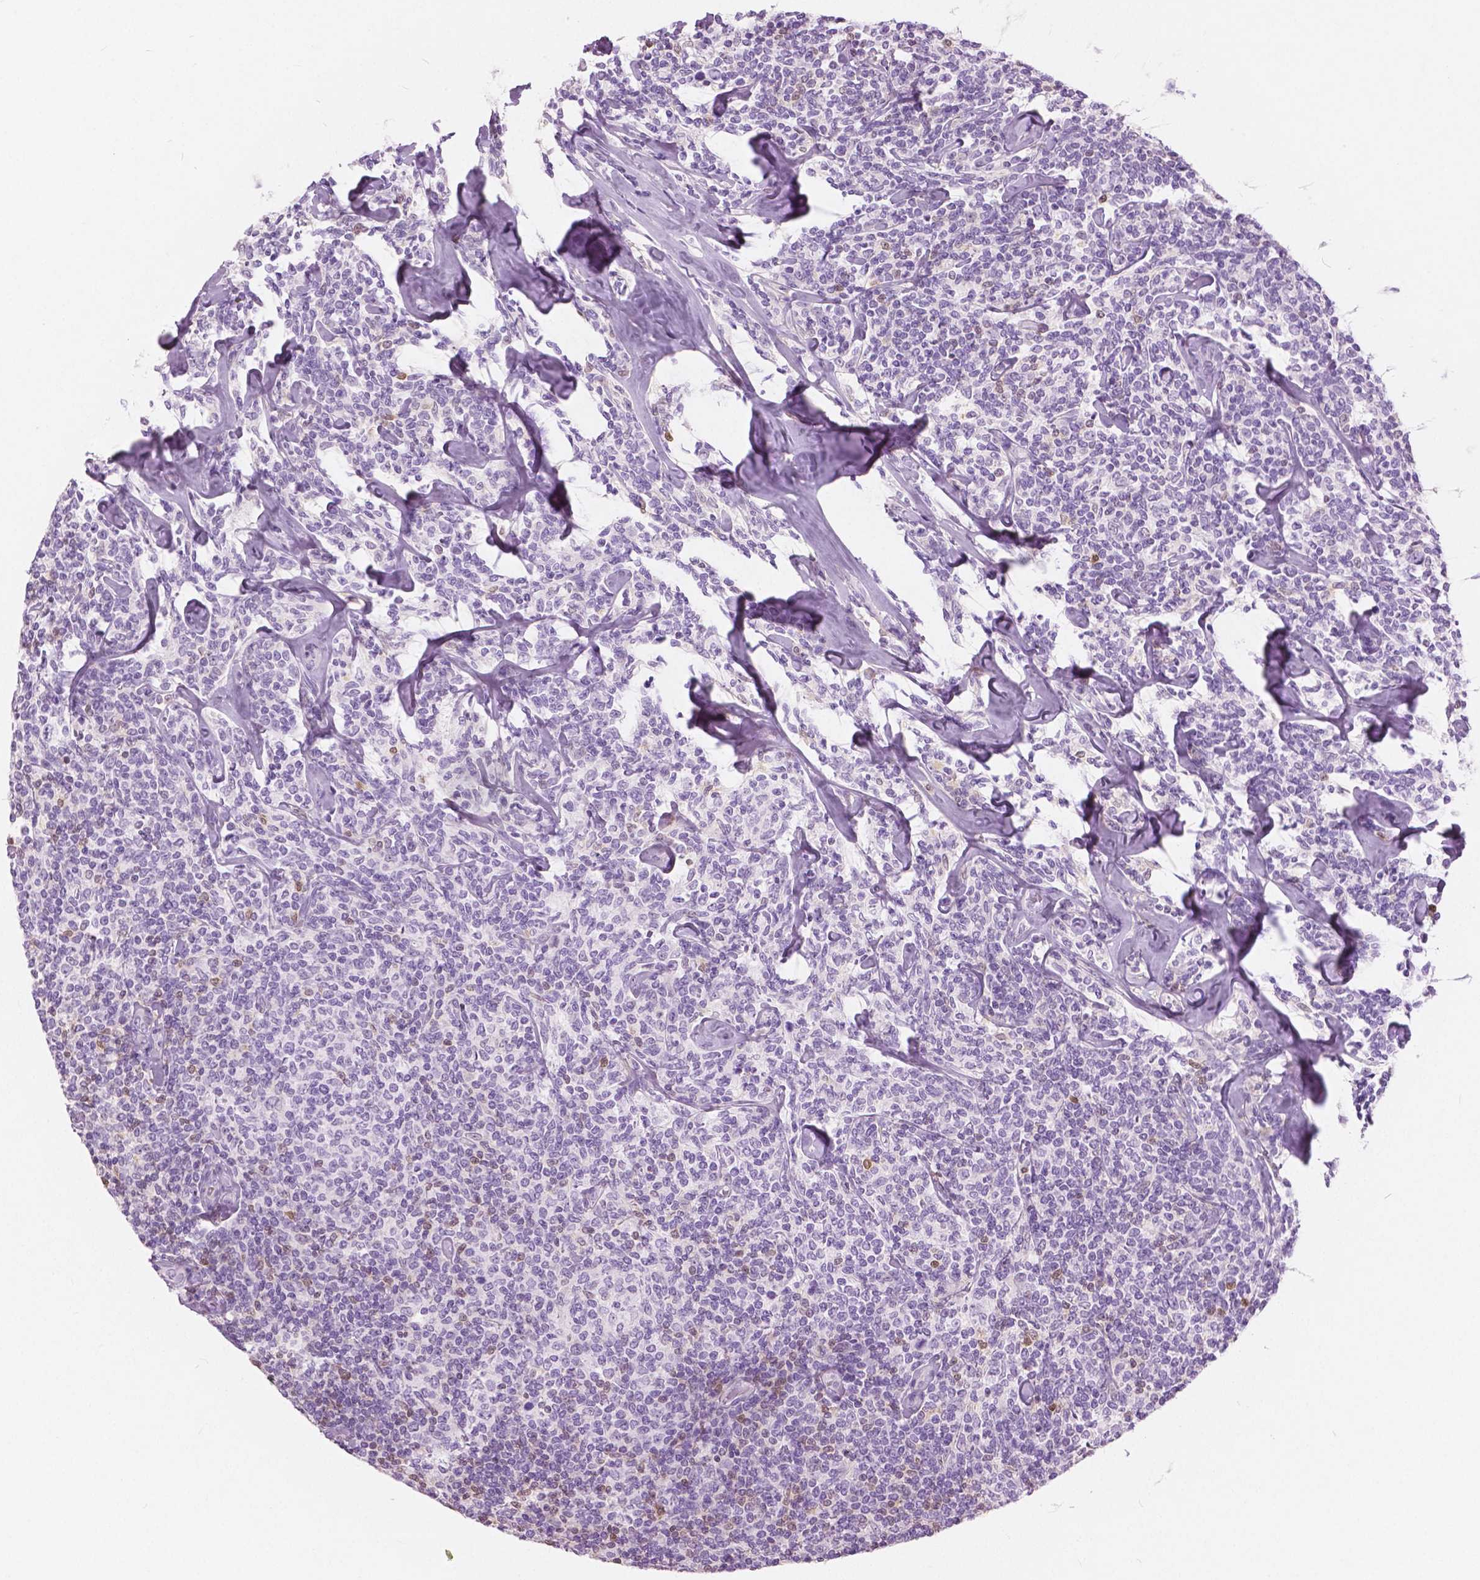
{"staining": {"intensity": "negative", "quantity": "none", "location": "none"}, "tissue": "lymphoma", "cell_type": "Tumor cells", "image_type": "cancer", "snomed": [{"axis": "morphology", "description": "Malignant lymphoma, non-Hodgkin's type, Low grade"}, {"axis": "topography", "description": "Lymph node"}], "caption": "IHC of low-grade malignant lymphoma, non-Hodgkin's type displays no positivity in tumor cells. Brightfield microscopy of IHC stained with DAB (3,3'-diaminobenzidine) (brown) and hematoxylin (blue), captured at high magnification.", "gene": "GALM", "patient": {"sex": "female", "age": 56}}